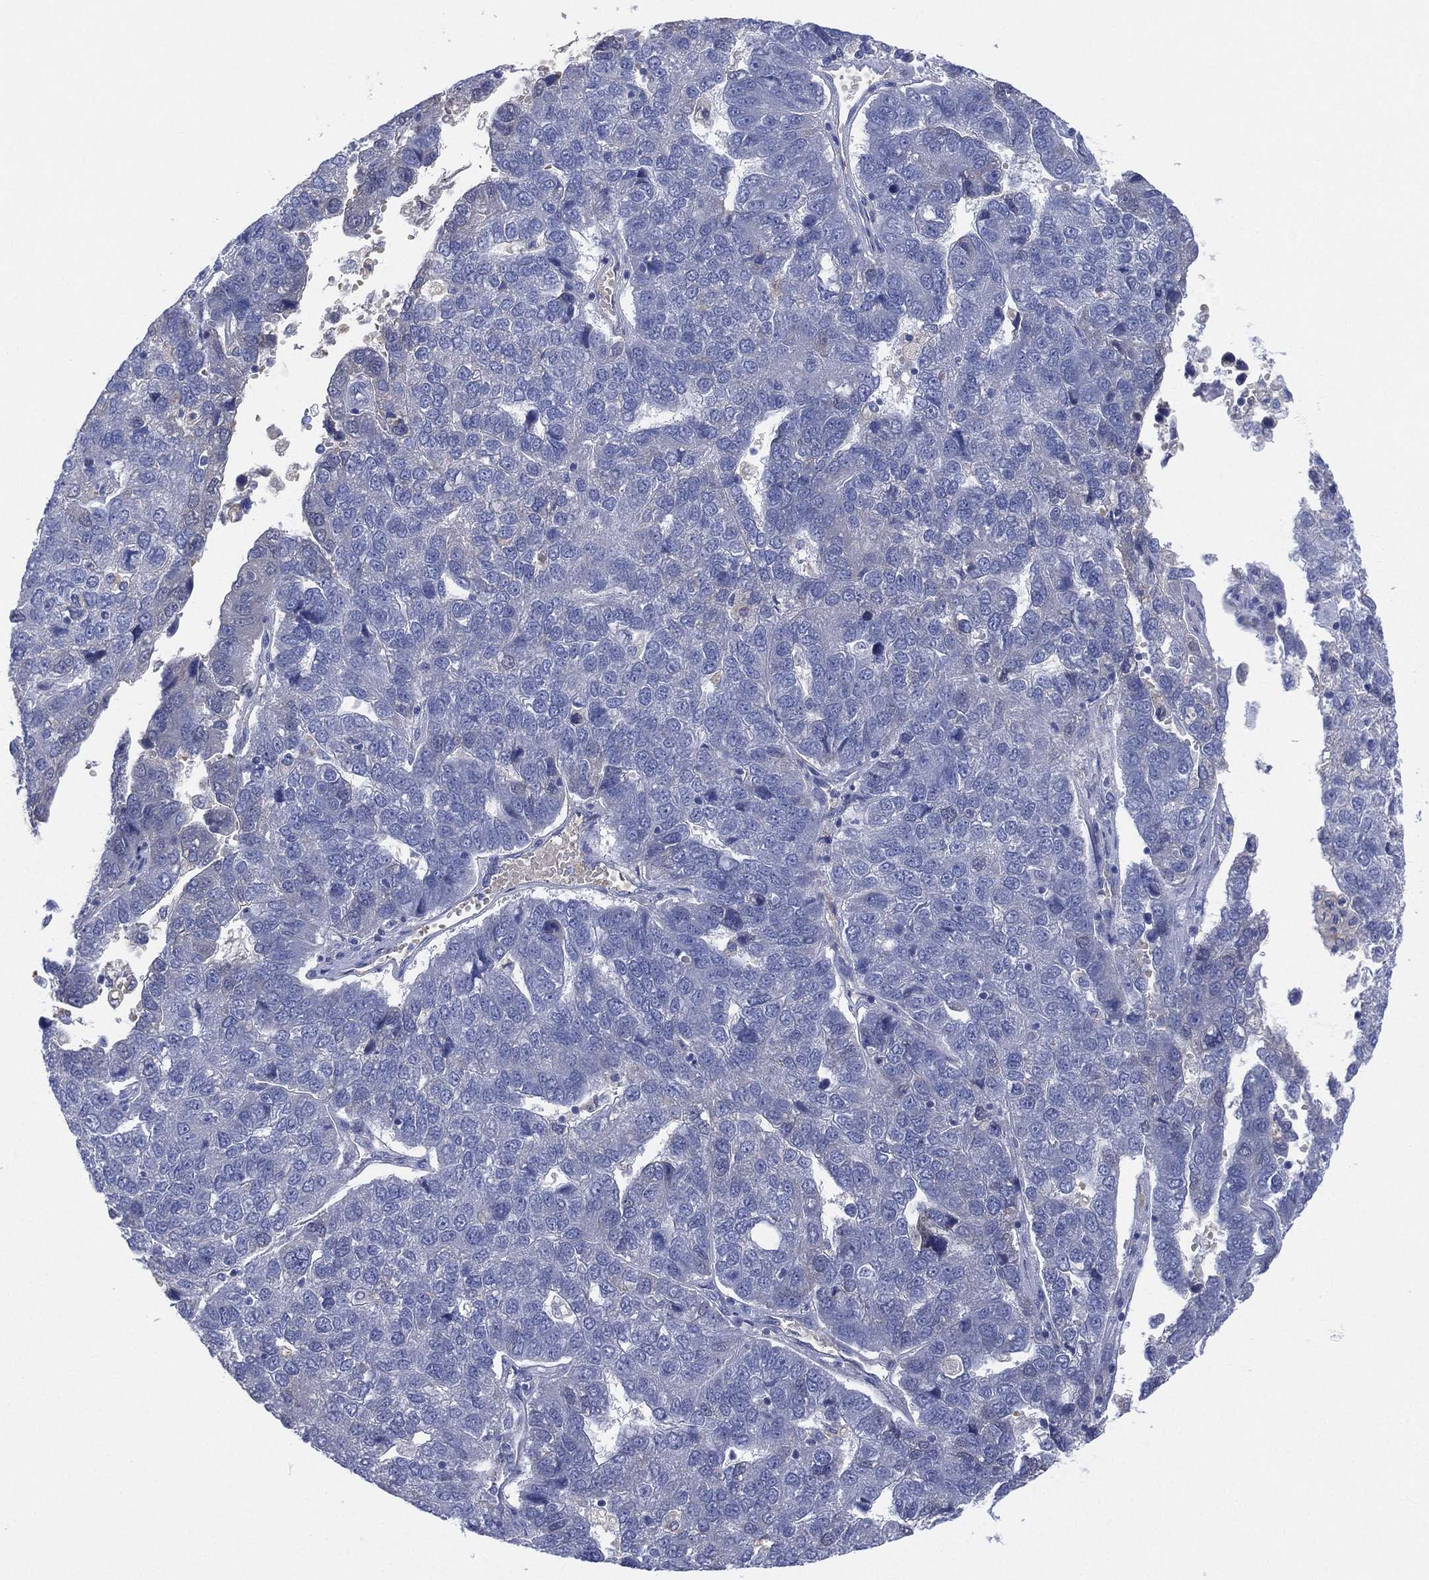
{"staining": {"intensity": "negative", "quantity": "none", "location": "none"}, "tissue": "pancreatic cancer", "cell_type": "Tumor cells", "image_type": "cancer", "snomed": [{"axis": "morphology", "description": "Adenocarcinoma, NOS"}, {"axis": "topography", "description": "Pancreas"}], "caption": "High power microscopy image of an IHC photomicrograph of adenocarcinoma (pancreatic), revealing no significant expression in tumor cells.", "gene": "CYP2D6", "patient": {"sex": "female", "age": 61}}